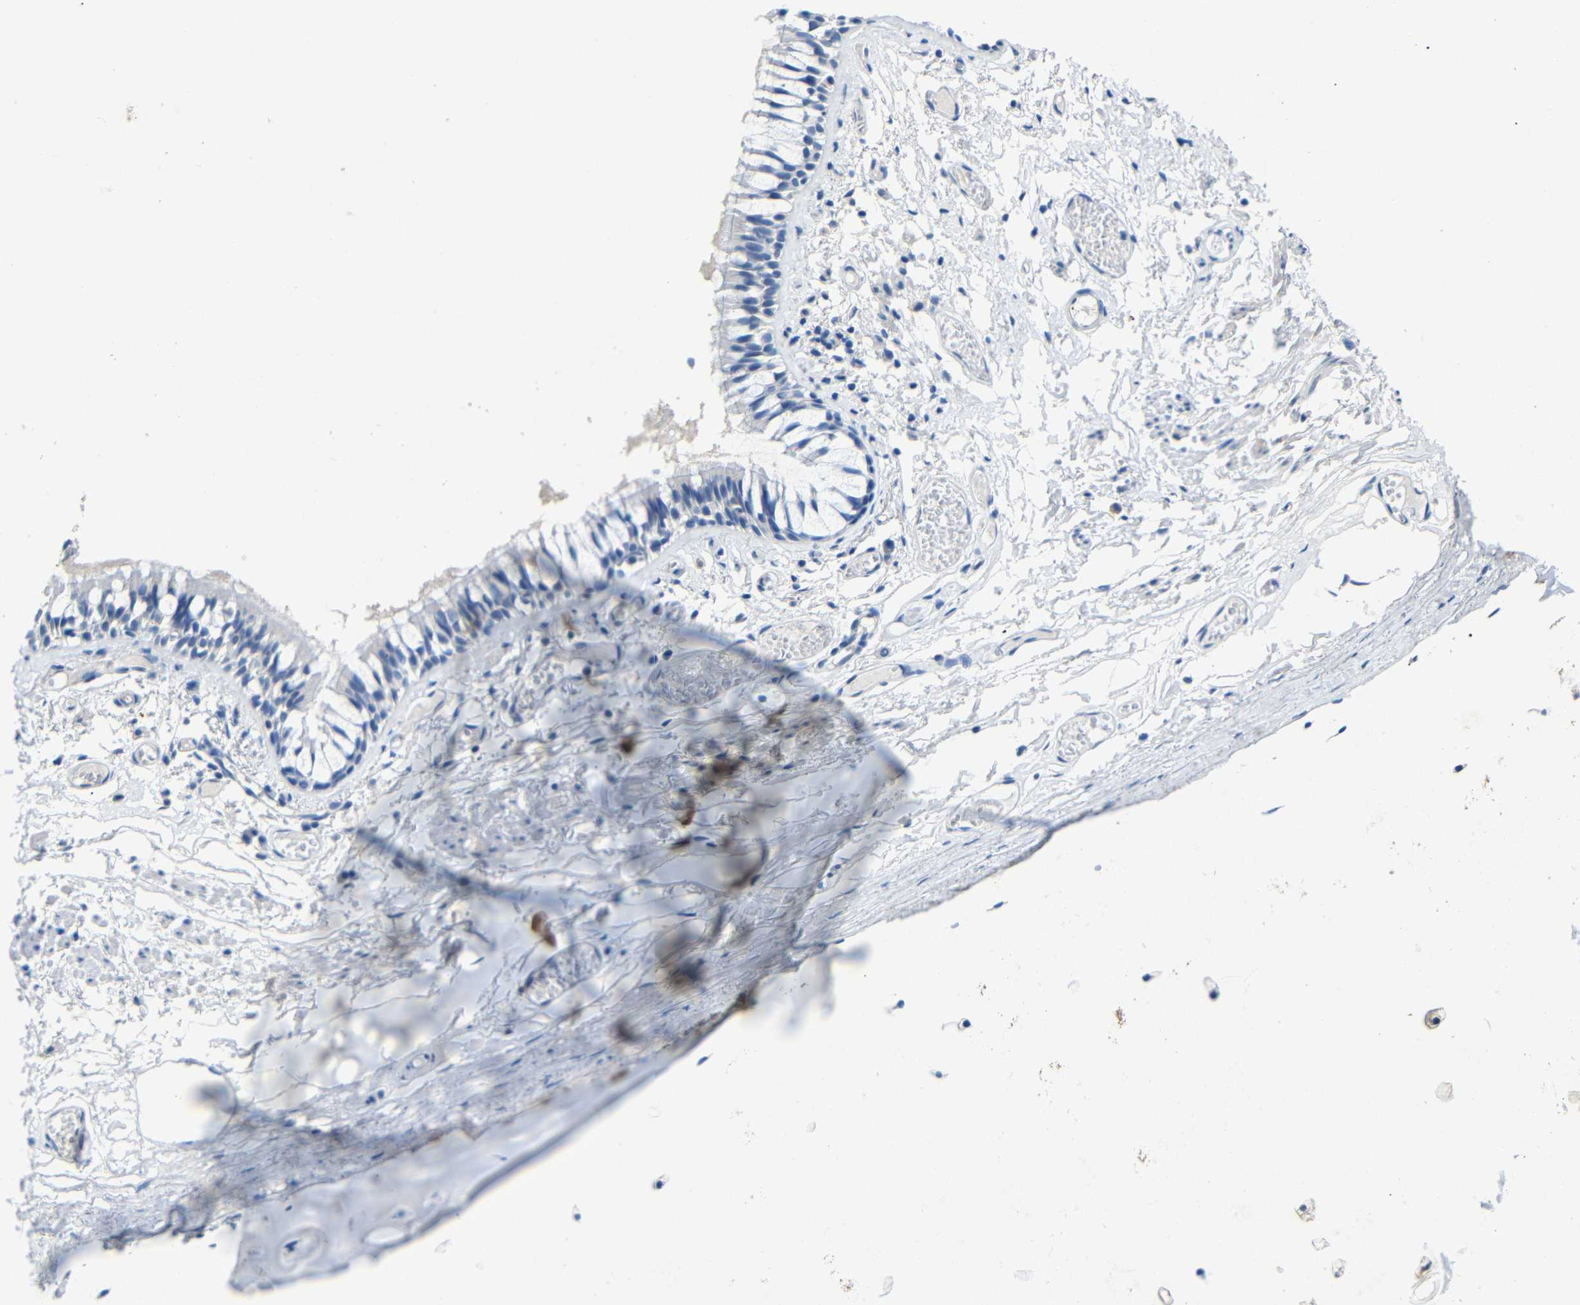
{"staining": {"intensity": "negative", "quantity": "none", "location": "none"}, "tissue": "bronchus", "cell_type": "Respiratory epithelial cells", "image_type": "normal", "snomed": [{"axis": "morphology", "description": "Normal tissue, NOS"}, {"axis": "morphology", "description": "Inflammation, NOS"}, {"axis": "topography", "description": "Cartilage tissue"}, {"axis": "topography", "description": "Lung"}], "caption": "Immunohistochemical staining of unremarkable bronchus exhibits no significant staining in respiratory epithelial cells.", "gene": "INCENP", "patient": {"sex": "male", "age": 71}}